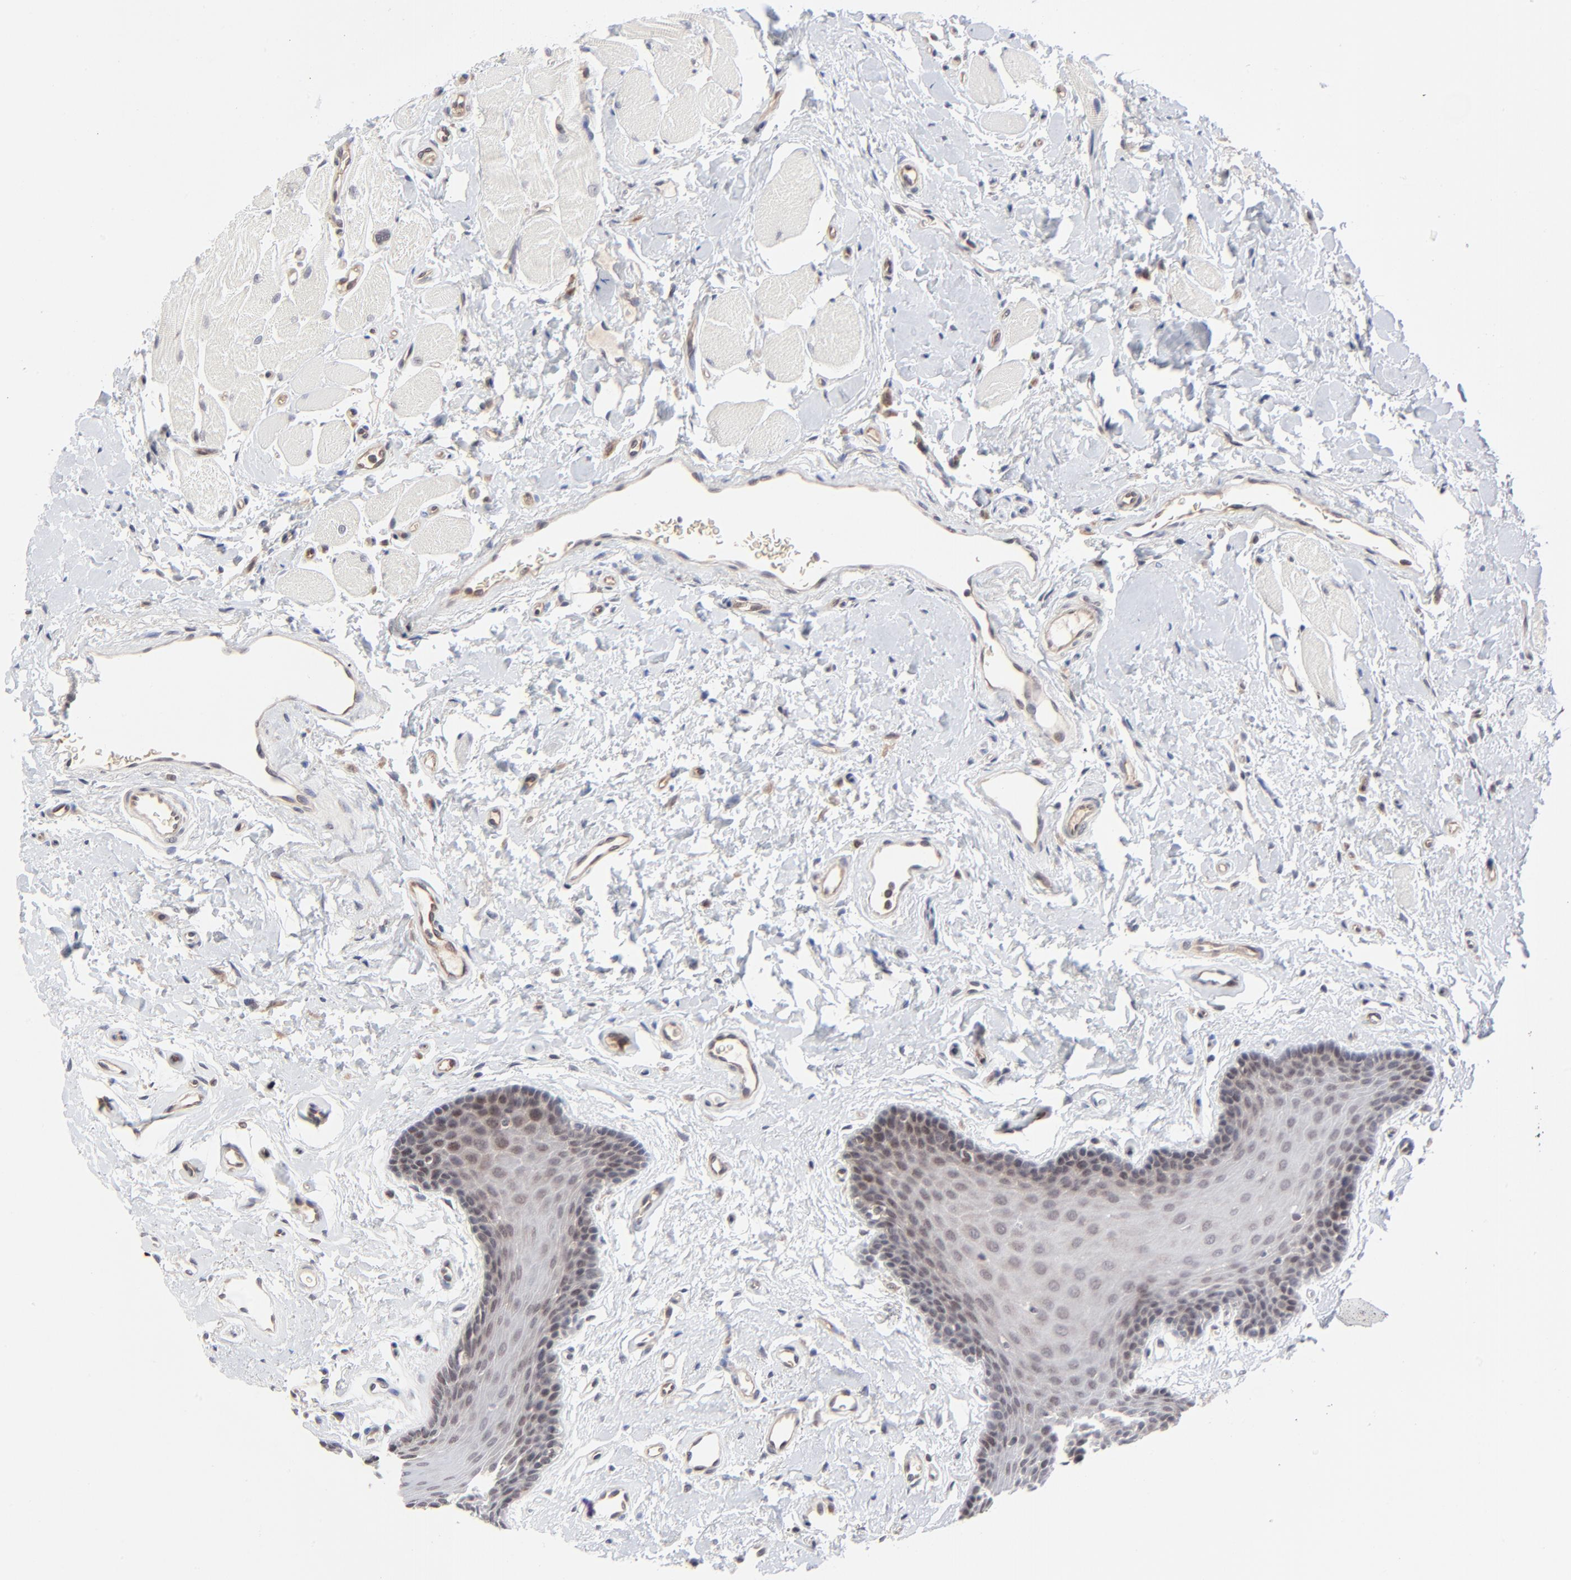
{"staining": {"intensity": "weak", "quantity": "<25%", "location": "cytoplasmic/membranous"}, "tissue": "oral mucosa", "cell_type": "Squamous epithelial cells", "image_type": "normal", "snomed": [{"axis": "morphology", "description": "Normal tissue, NOS"}, {"axis": "topography", "description": "Oral tissue"}], "caption": "High magnification brightfield microscopy of normal oral mucosa stained with DAB (3,3'-diaminobenzidine) (brown) and counterstained with hematoxylin (blue): squamous epithelial cells show no significant positivity.", "gene": "CASP10", "patient": {"sex": "male", "age": 62}}